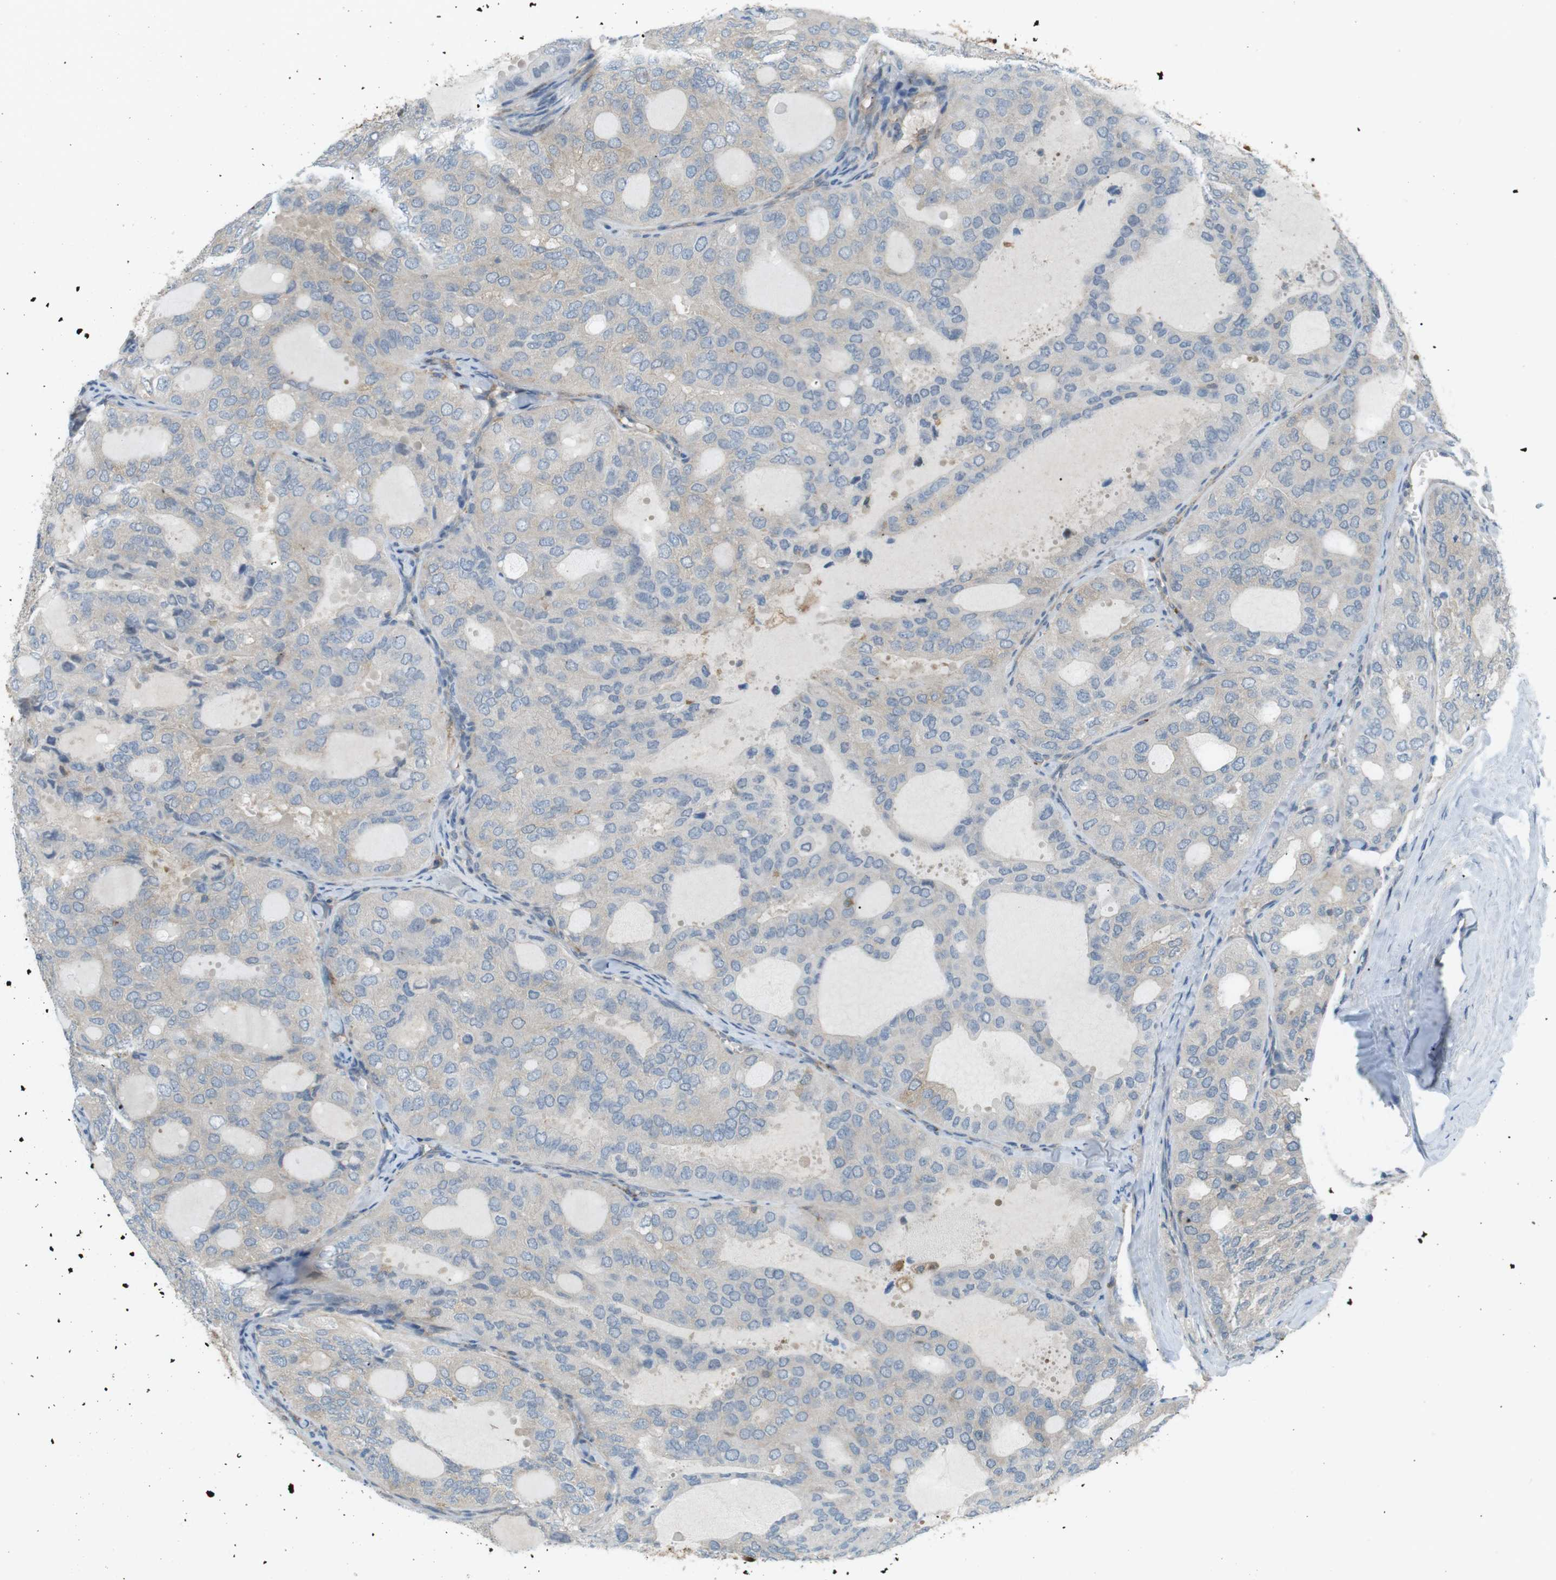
{"staining": {"intensity": "negative", "quantity": "none", "location": "none"}, "tissue": "thyroid cancer", "cell_type": "Tumor cells", "image_type": "cancer", "snomed": [{"axis": "morphology", "description": "Follicular adenoma carcinoma, NOS"}, {"axis": "topography", "description": "Thyroid gland"}], "caption": "This is a micrograph of immunohistochemistry (IHC) staining of follicular adenoma carcinoma (thyroid), which shows no positivity in tumor cells.", "gene": "PEPD", "patient": {"sex": "male", "age": 75}}